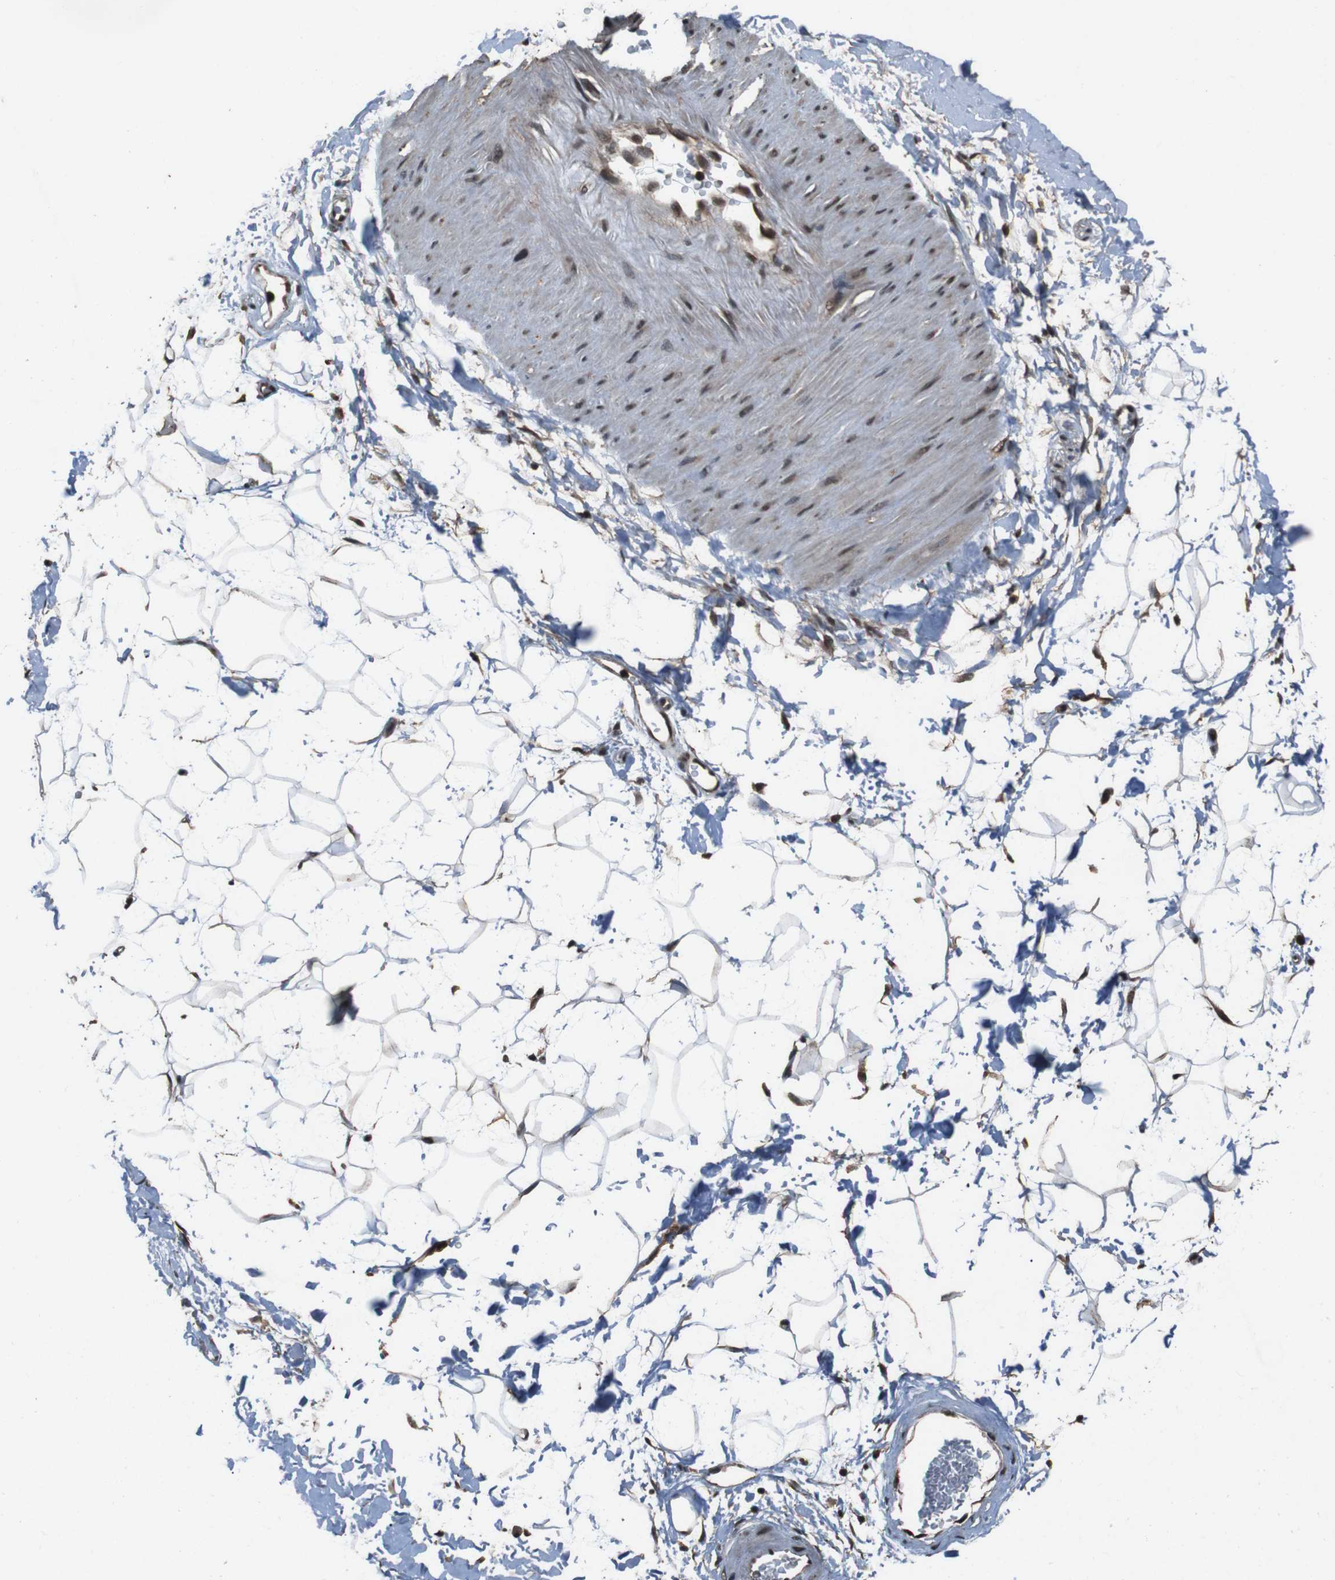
{"staining": {"intensity": "moderate", "quantity": ">75%", "location": "nuclear"}, "tissue": "adipose tissue", "cell_type": "Adipocytes", "image_type": "normal", "snomed": [{"axis": "morphology", "description": "Normal tissue, NOS"}, {"axis": "topography", "description": "Soft tissue"}], "caption": "Protein expression analysis of benign adipose tissue exhibits moderate nuclear expression in about >75% of adipocytes. (Stains: DAB (3,3'-diaminobenzidine) in brown, nuclei in blue, Microscopy: brightfield microscopy at high magnification).", "gene": "NR4A2", "patient": {"sex": "male", "age": 72}}